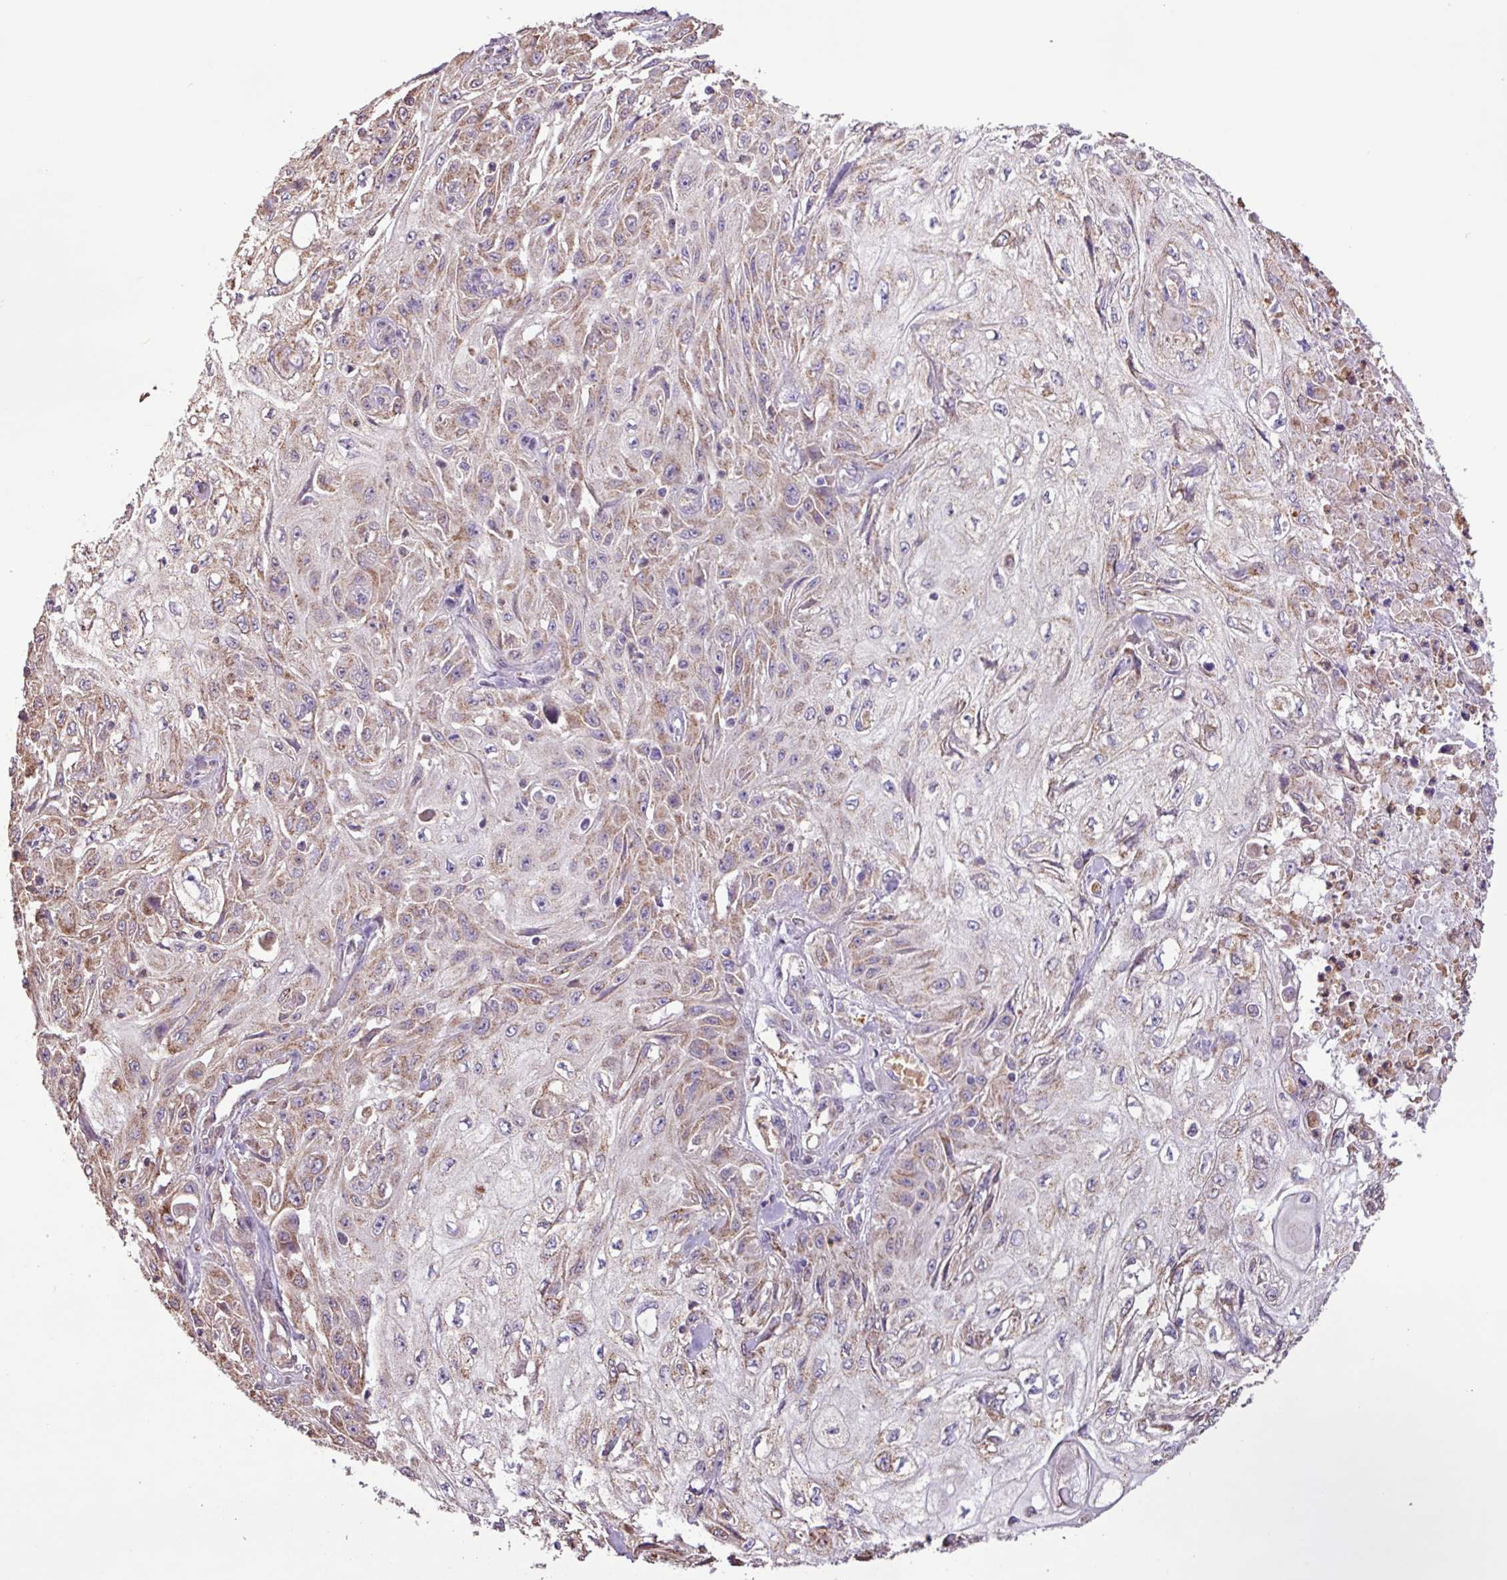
{"staining": {"intensity": "weak", "quantity": "25%-75%", "location": "cytoplasmic/membranous"}, "tissue": "skin cancer", "cell_type": "Tumor cells", "image_type": "cancer", "snomed": [{"axis": "morphology", "description": "Squamous cell carcinoma, NOS"}, {"axis": "morphology", "description": "Squamous cell carcinoma, metastatic, NOS"}, {"axis": "topography", "description": "Skin"}, {"axis": "topography", "description": "Lymph node"}], "caption": "This micrograph demonstrates squamous cell carcinoma (skin) stained with immunohistochemistry (IHC) to label a protein in brown. The cytoplasmic/membranous of tumor cells show weak positivity for the protein. Nuclei are counter-stained blue.", "gene": "CHST11", "patient": {"sex": "male", "age": 75}}